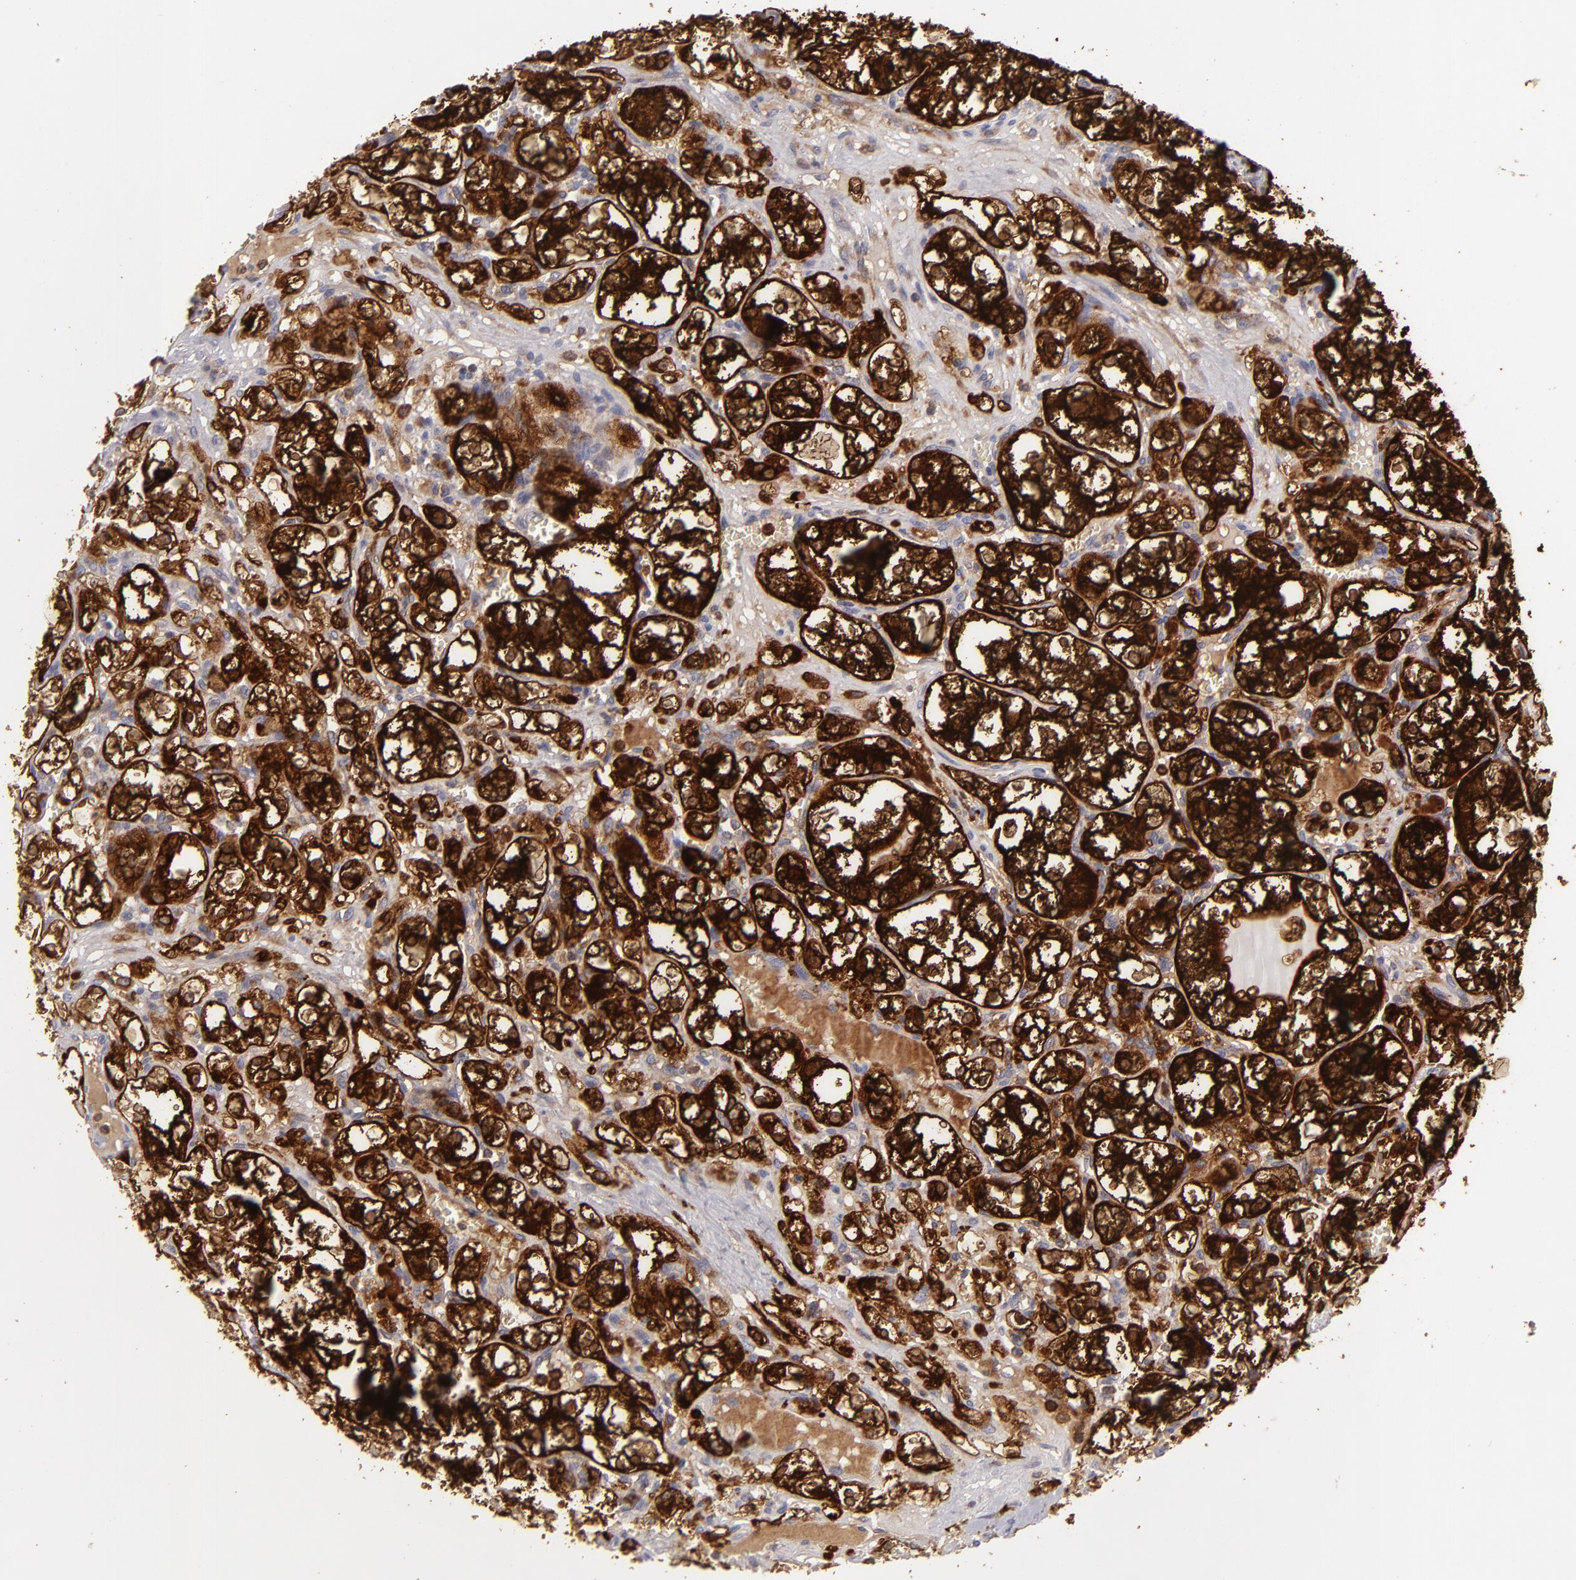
{"staining": {"intensity": "strong", "quantity": ">75%", "location": "cytoplasmic/membranous"}, "tissue": "renal cancer", "cell_type": "Tumor cells", "image_type": "cancer", "snomed": [{"axis": "morphology", "description": "Adenocarcinoma, NOS"}, {"axis": "topography", "description": "Kidney"}], "caption": "Strong cytoplasmic/membranous positivity for a protein is present in about >75% of tumor cells of adenocarcinoma (renal) using IHC.", "gene": "MMP10", "patient": {"sex": "male", "age": 61}}